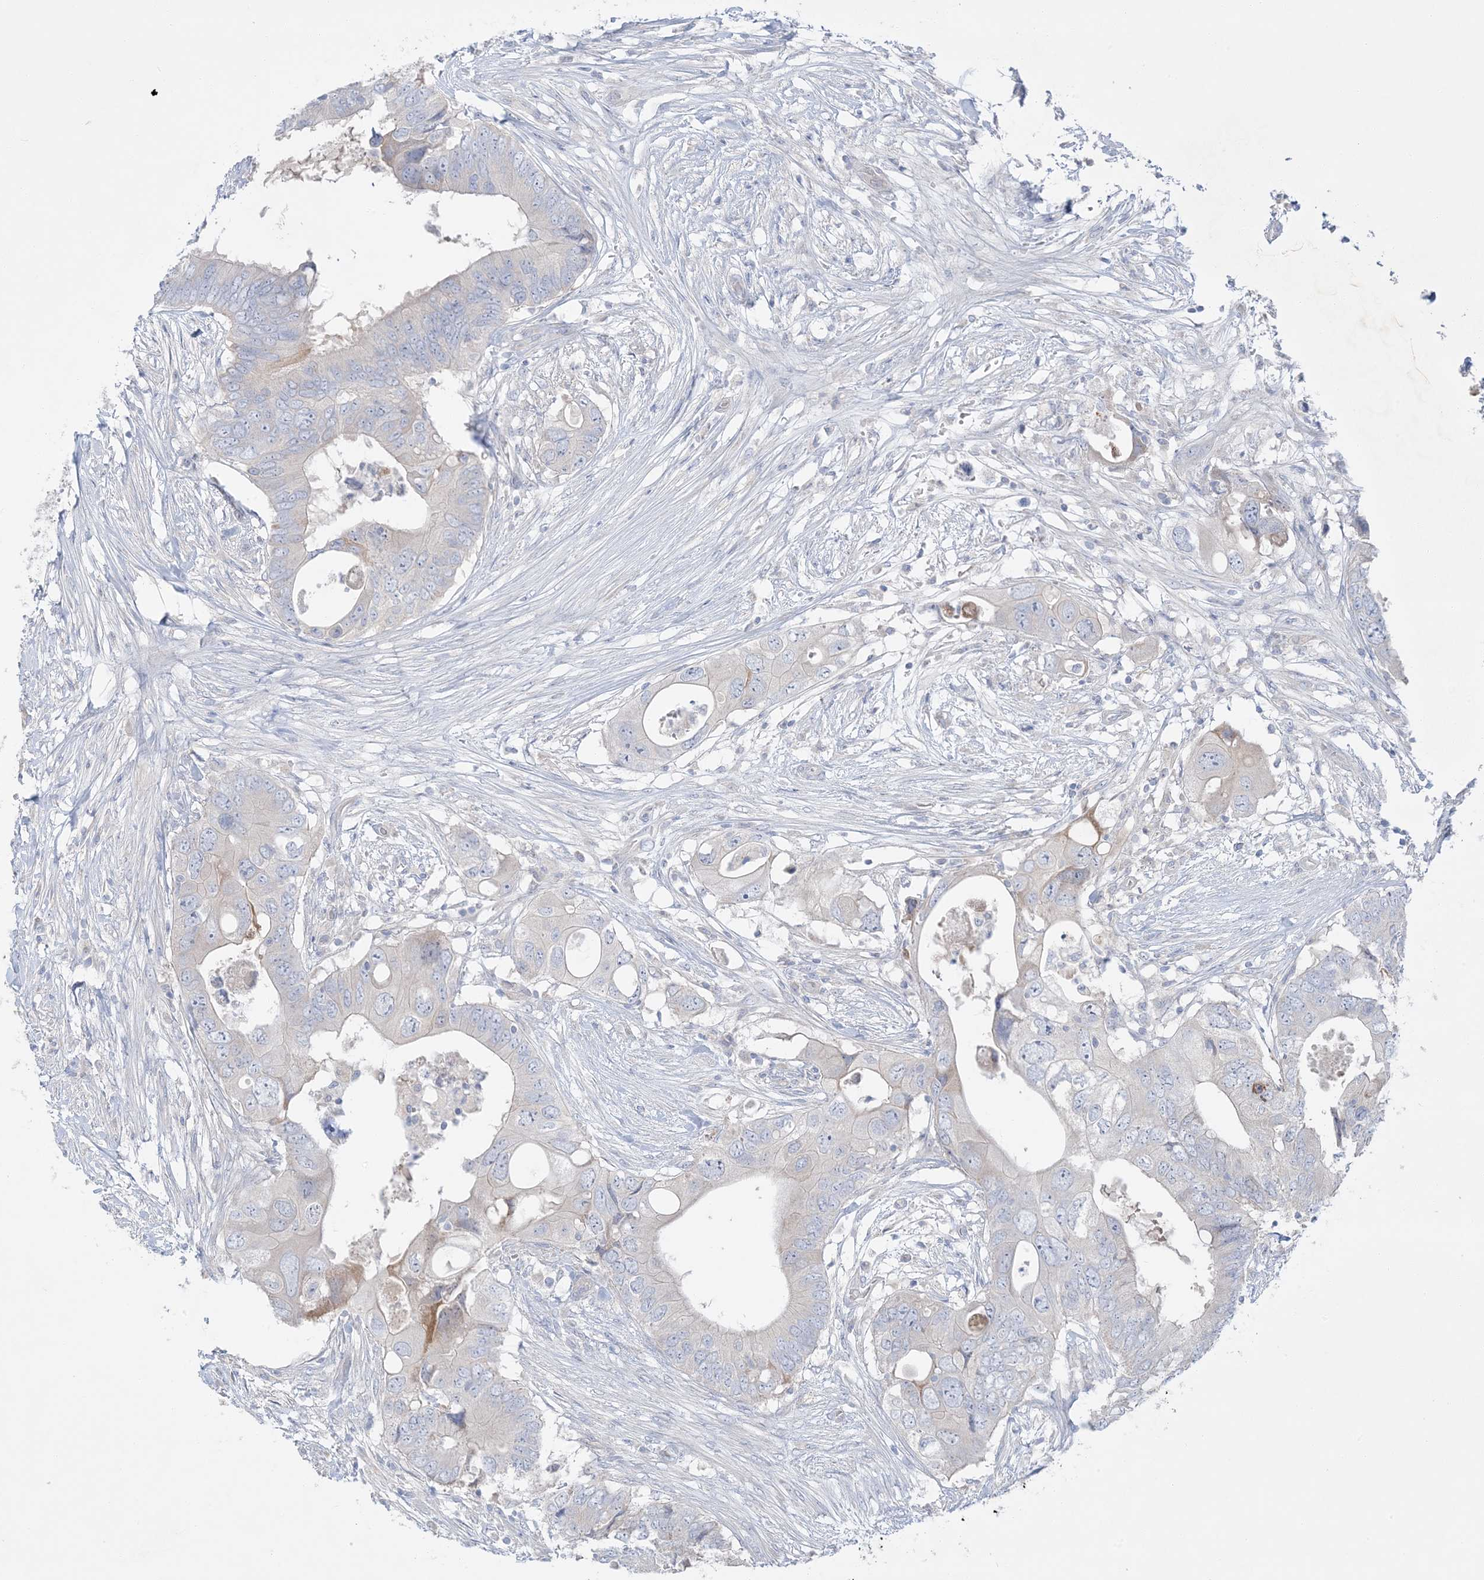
{"staining": {"intensity": "negative", "quantity": "none", "location": "none"}, "tissue": "colorectal cancer", "cell_type": "Tumor cells", "image_type": "cancer", "snomed": [{"axis": "morphology", "description": "Adenocarcinoma, NOS"}, {"axis": "topography", "description": "Colon"}], "caption": "Tumor cells show no significant protein expression in colorectal adenocarcinoma.", "gene": "FAM184A", "patient": {"sex": "male", "age": 71}}